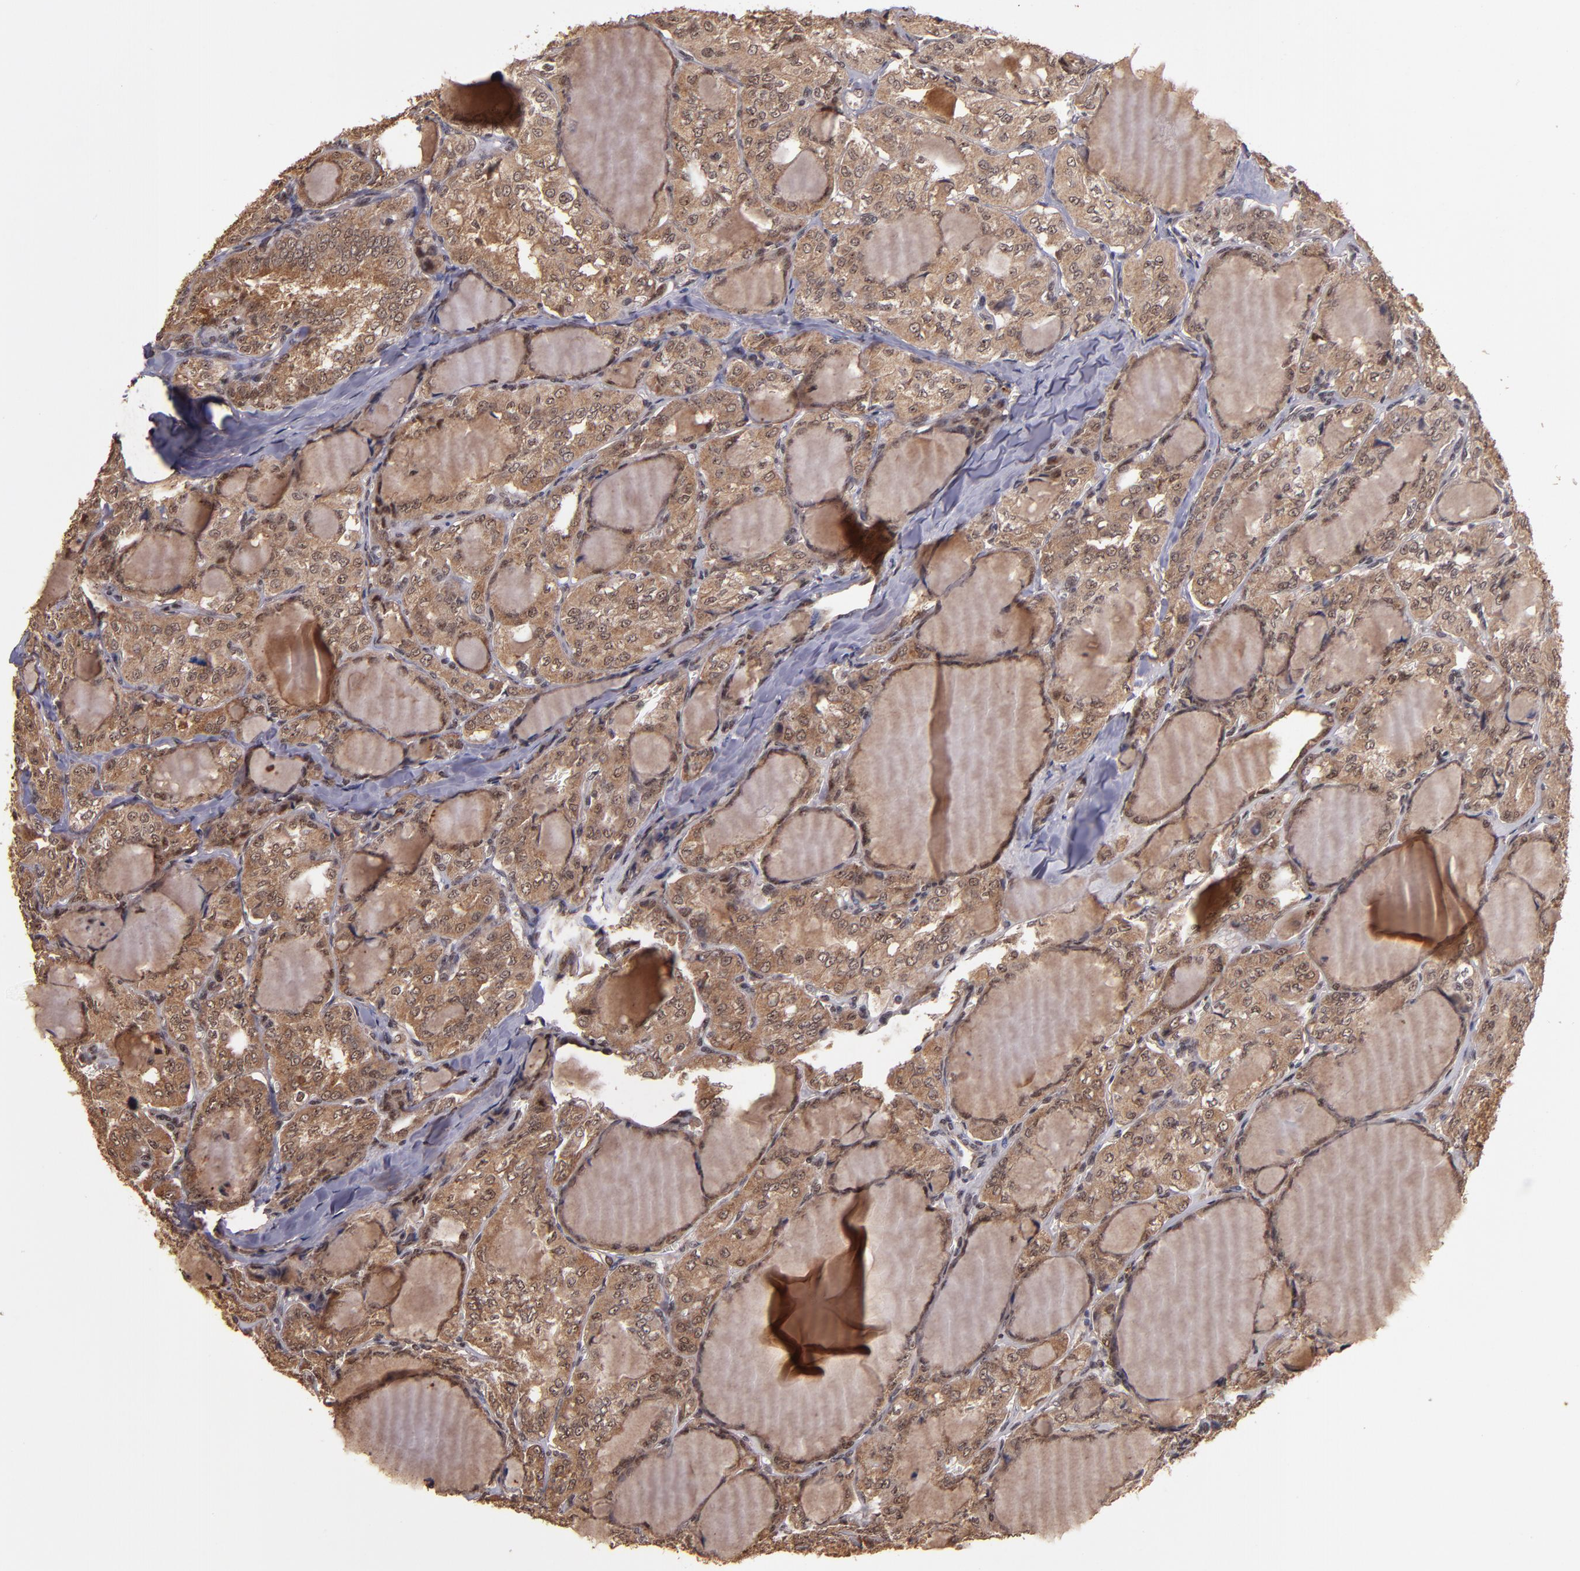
{"staining": {"intensity": "strong", "quantity": ">75%", "location": "cytoplasmic/membranous"}, "tissue": "thyroid cancer", "cell_type": "Tumor cells", "image_type": "cancer", "snomed": [{"axis": "morphology", "description": "Papillary adenocarcinoma, NOS"}, {"axis": "topography", "description": "Thyroid gland"}], "caption": "Thyroid cancer was stained to show a protein in brown. There is high levels of strong cytoplasmic/membranous expression in approximately >75% of tumor cells.", "gene": "RIOK3", "patient": {"sex": "male", "age": 20}}